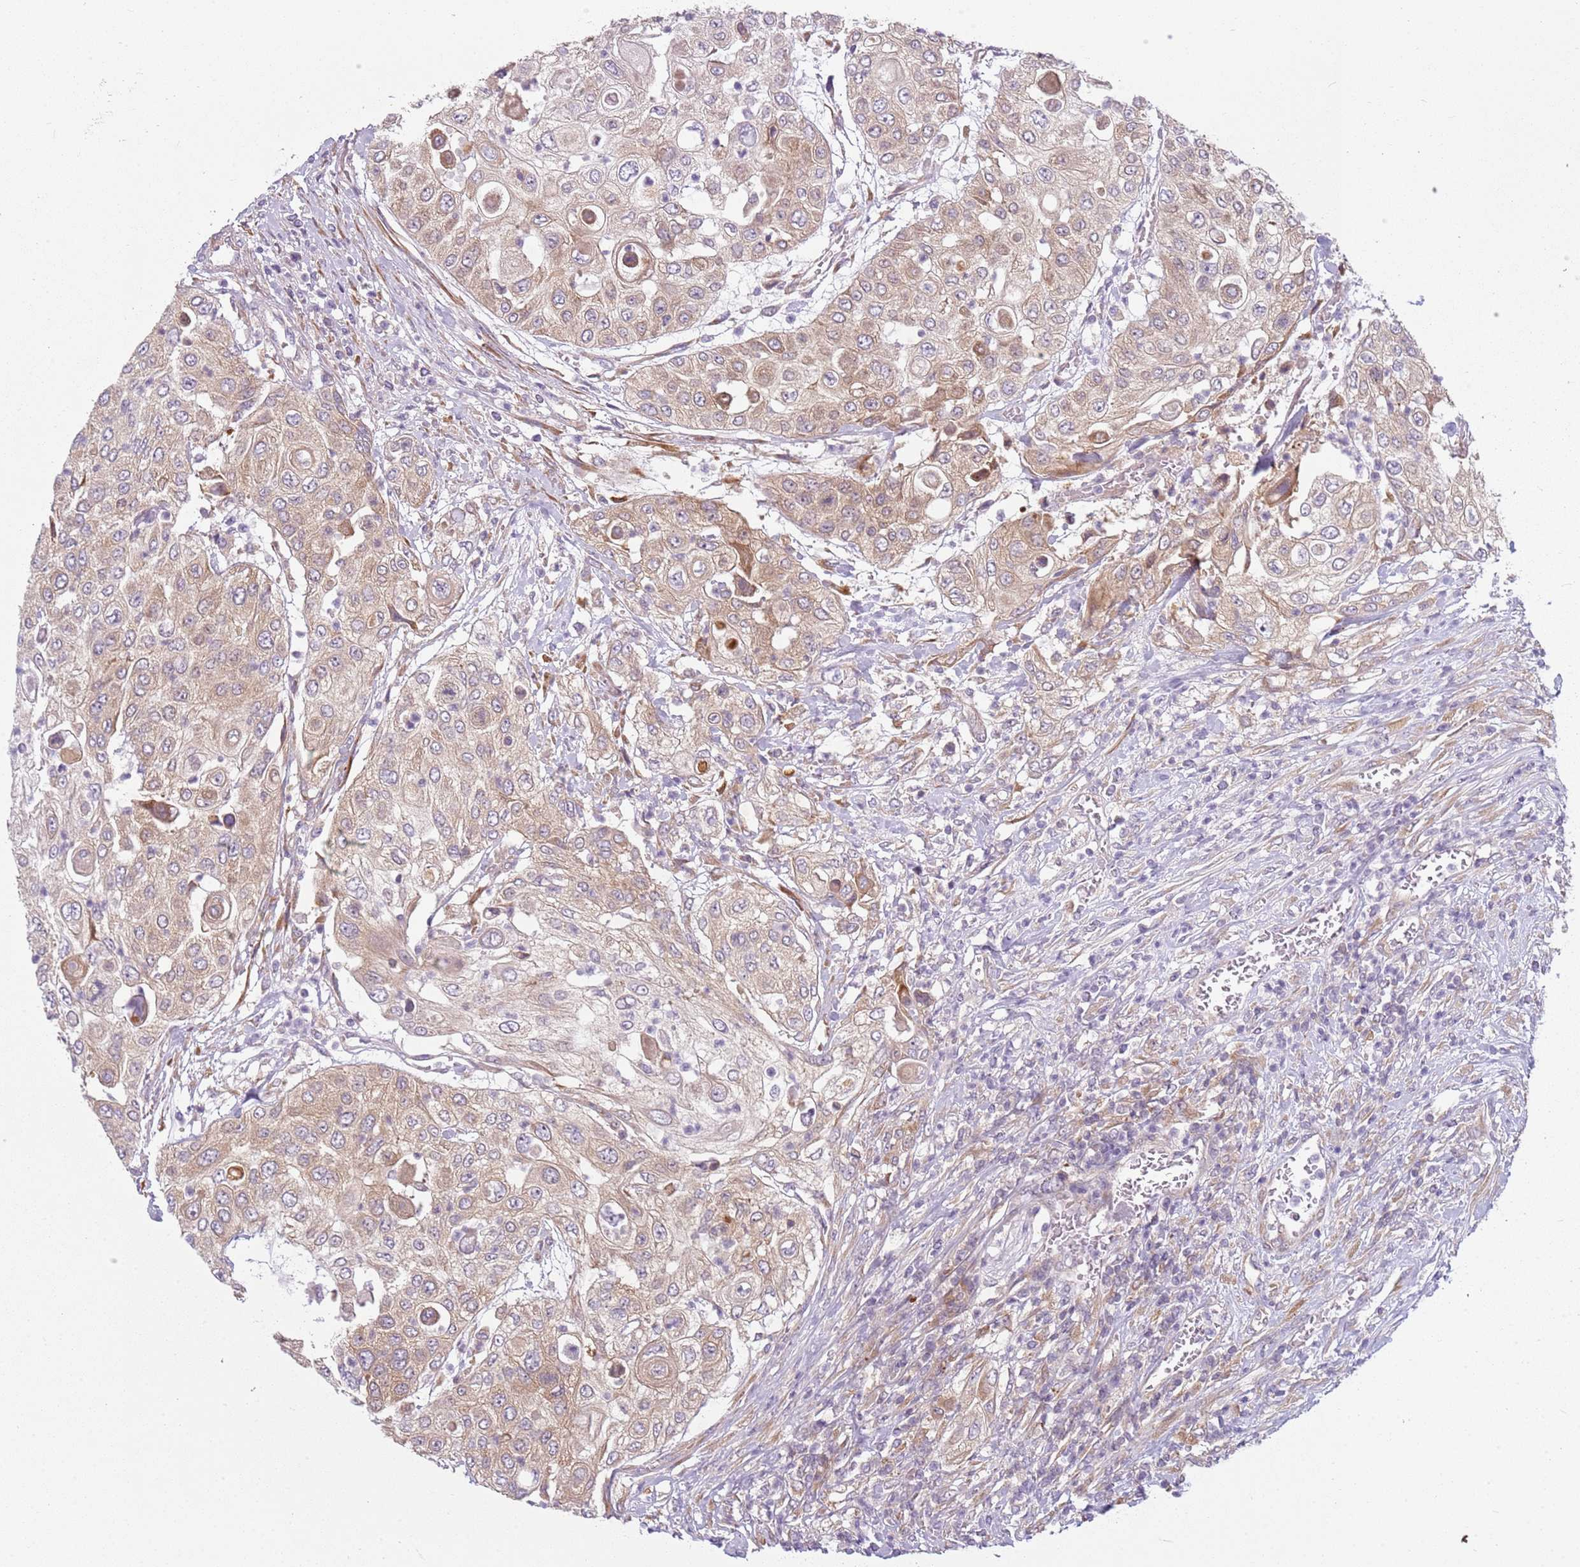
{"staining": {"intensity": "moderate", "quantity": "<25%", "location": "cytoplasmic/membranous"}, "tissue": "urothelial cancer", "cell_type": "Tumor cells", "image_type": "cancer", "snomed": [{"axis": "morphology", "description": "Urothelial carcinoma, High grade"}, {"axis": "topography", "description": "Urinary bladder"}], "caption": "There is low levels of moderate cytoplasmic/membranous positivity in tumor cells of high-grade urothelial carcinoma, as demonstrated by immunohistochemical staining (brown color).", "gene": "RPS28", "patient": {"sex": "female", "age": 79}}